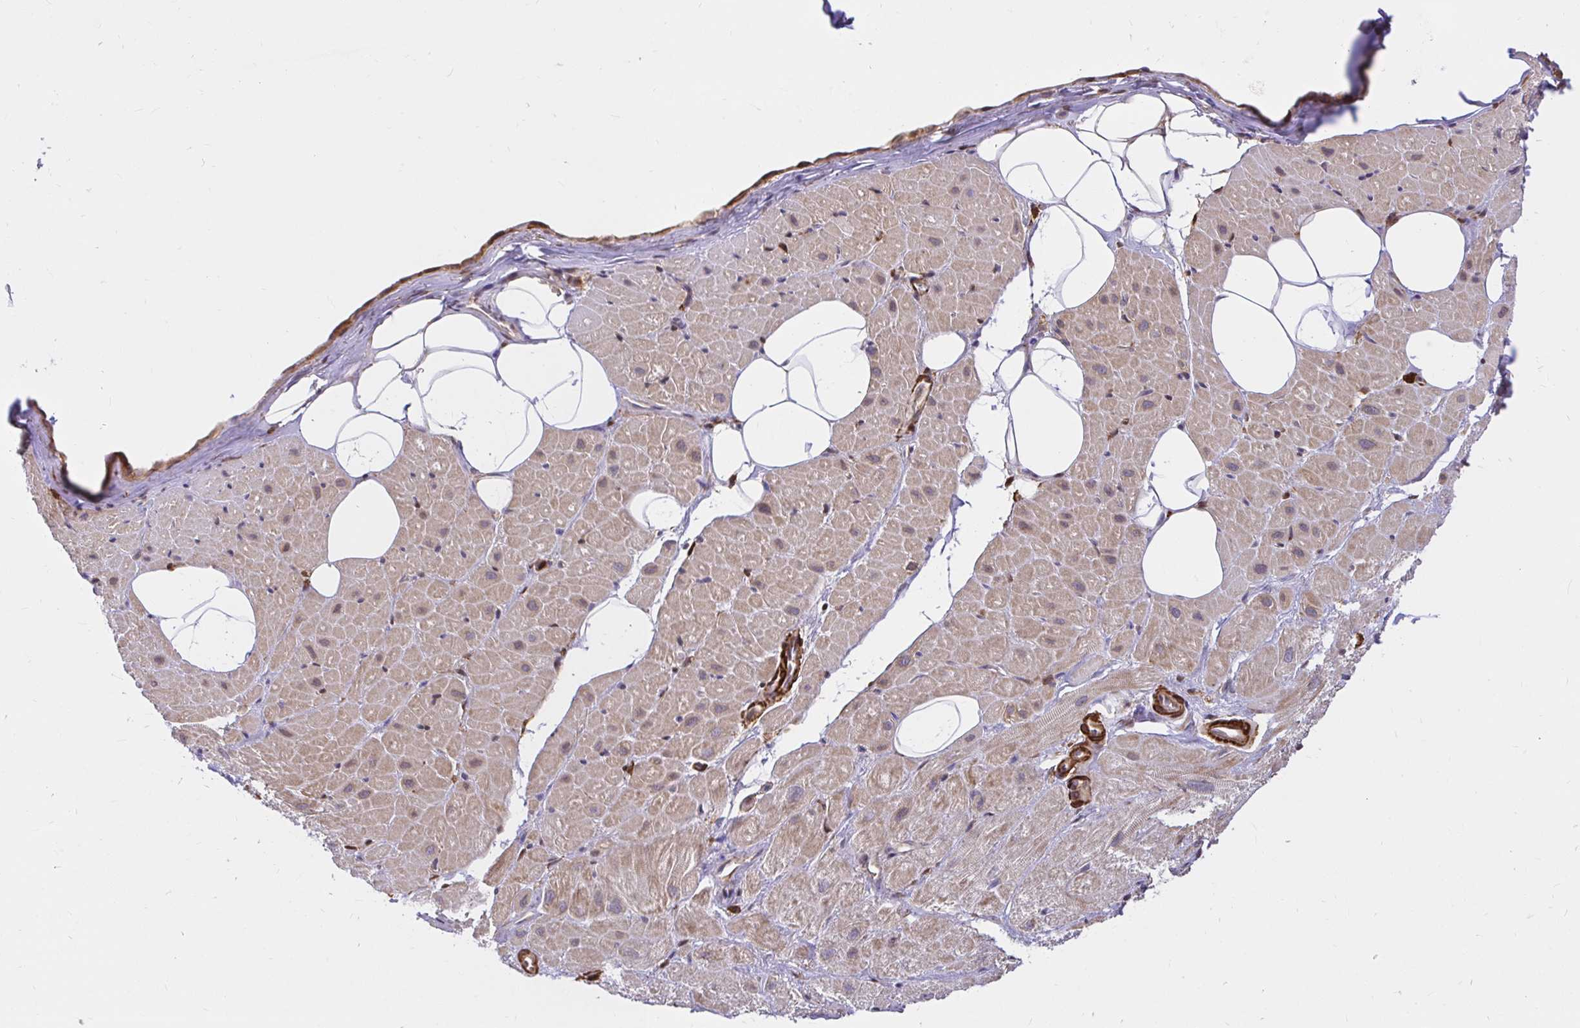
{"staining": {"intensity": "weak", "quantity": "25%-75%", "location": "cytoplasmic/membranous,nuclear"}, "tissue": "heart muscle", "cell_type": "Cardiomyocytes", "image_type": "normal", "snomed": [{"axis": "morphology", "description": "Normal tissue, NOS"}, {"axis": "topography", "description": "Heart"}], "caption": "High-magnification brightfield microscopy of normal heart muscle stained with DAB (brown) and counterstained with hematoxylin (blue). cardiomyocytes exhibit weak cytoplasmic/membranous,nuclear staining is present in approximately25%-75% of cells.", "gene": "GSN", "patient": {"sex": "male", "age": 62}}